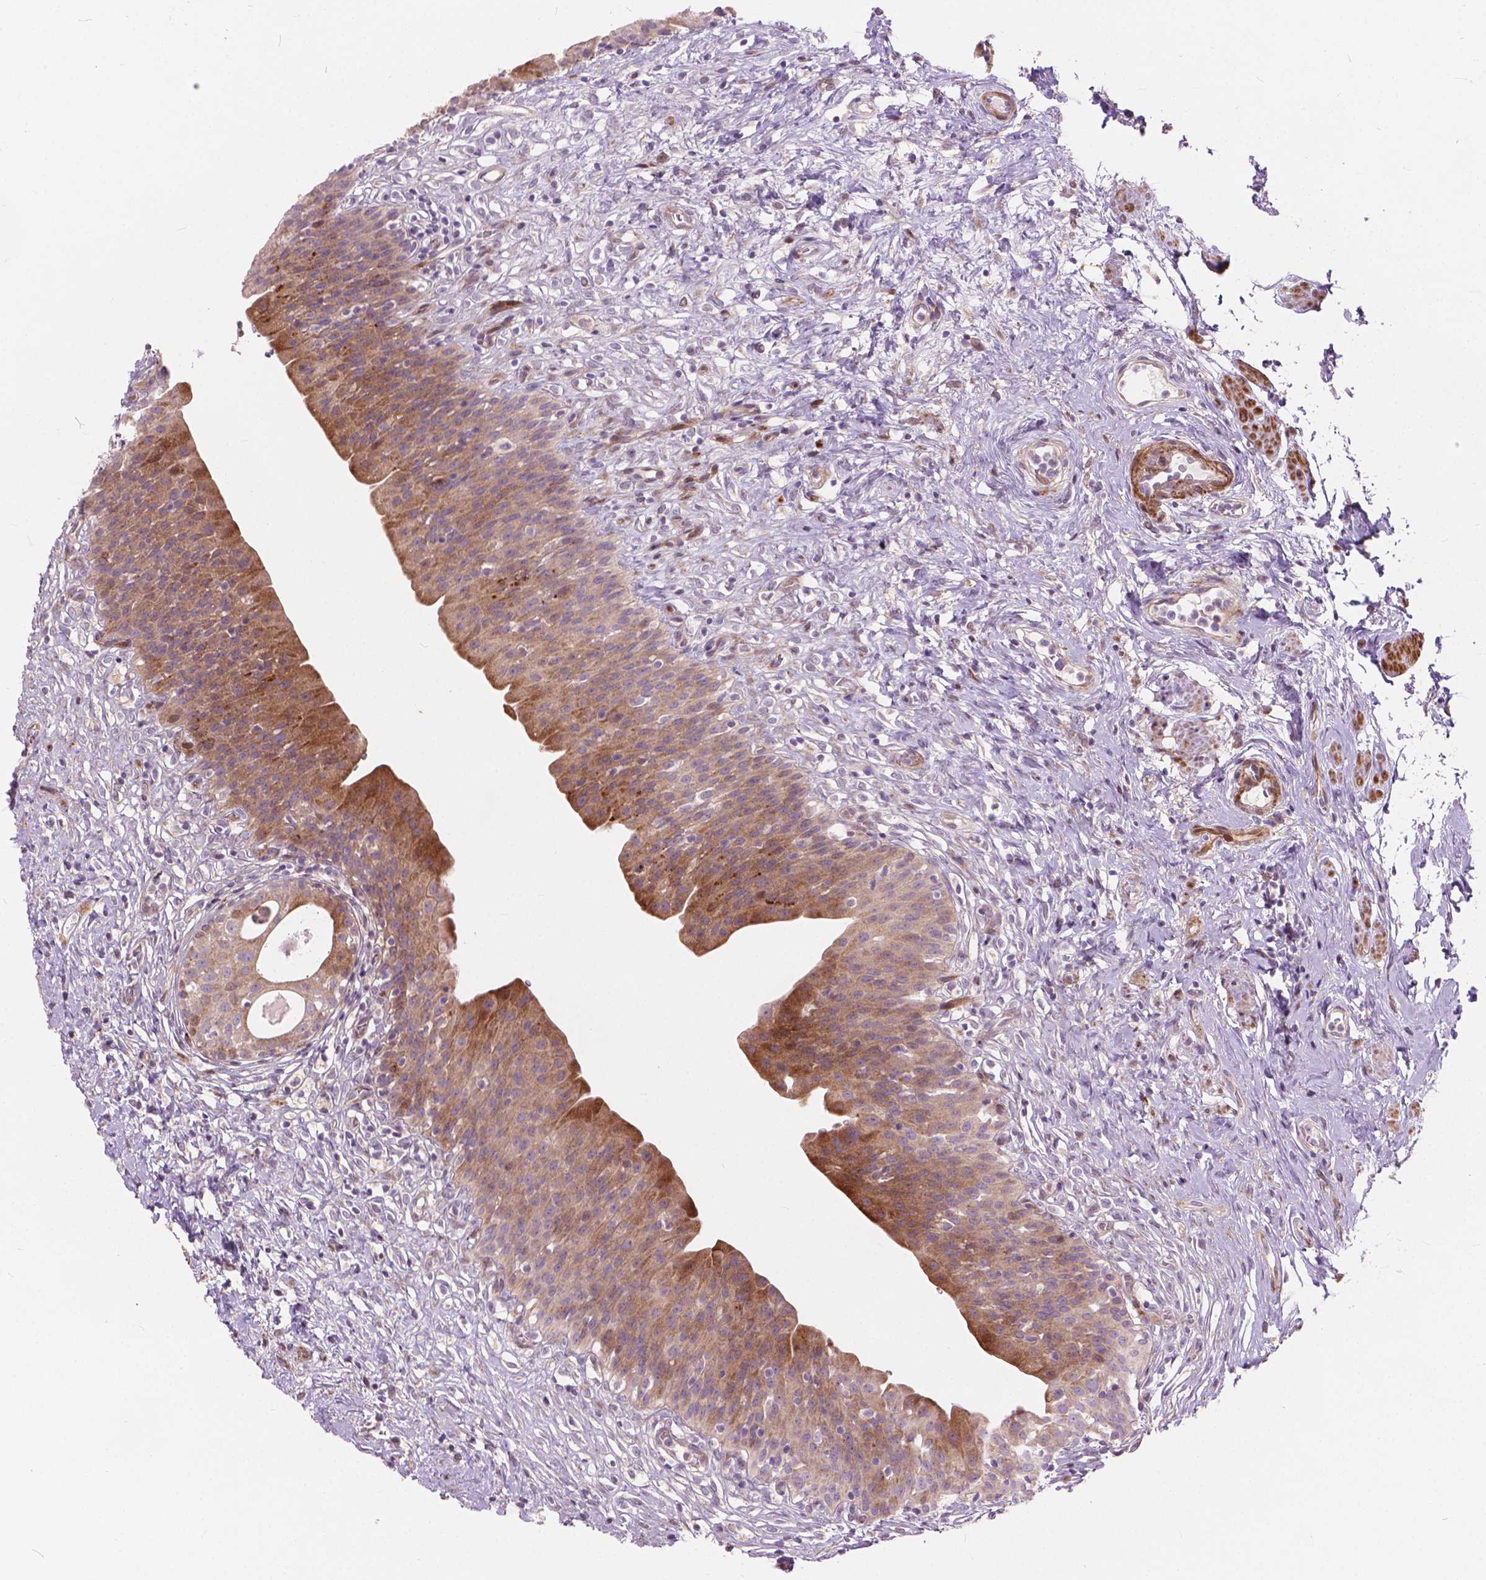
{"staining": {"intensity": "strong", "quantity": "25%-75%", "location": "cytoplasmic/membranous"}, "tissue": "urinary bladder", "cell_type": "Urothelial cells", "image_type": "normal", "snomed": [{"axis": "morphology", "description": "Normal tissue, NOS"}, {"axis": "topography", "description": "Urinary bladder"}], "caption": "Brown immunohistochemical staining in benign urinary bladder exhibits strong cytoplasmic/membranous expression in approximately 25%-75% of urothelial cells.", "gene": "MORN1", "patient": {"sex": "male", "age": 76}}